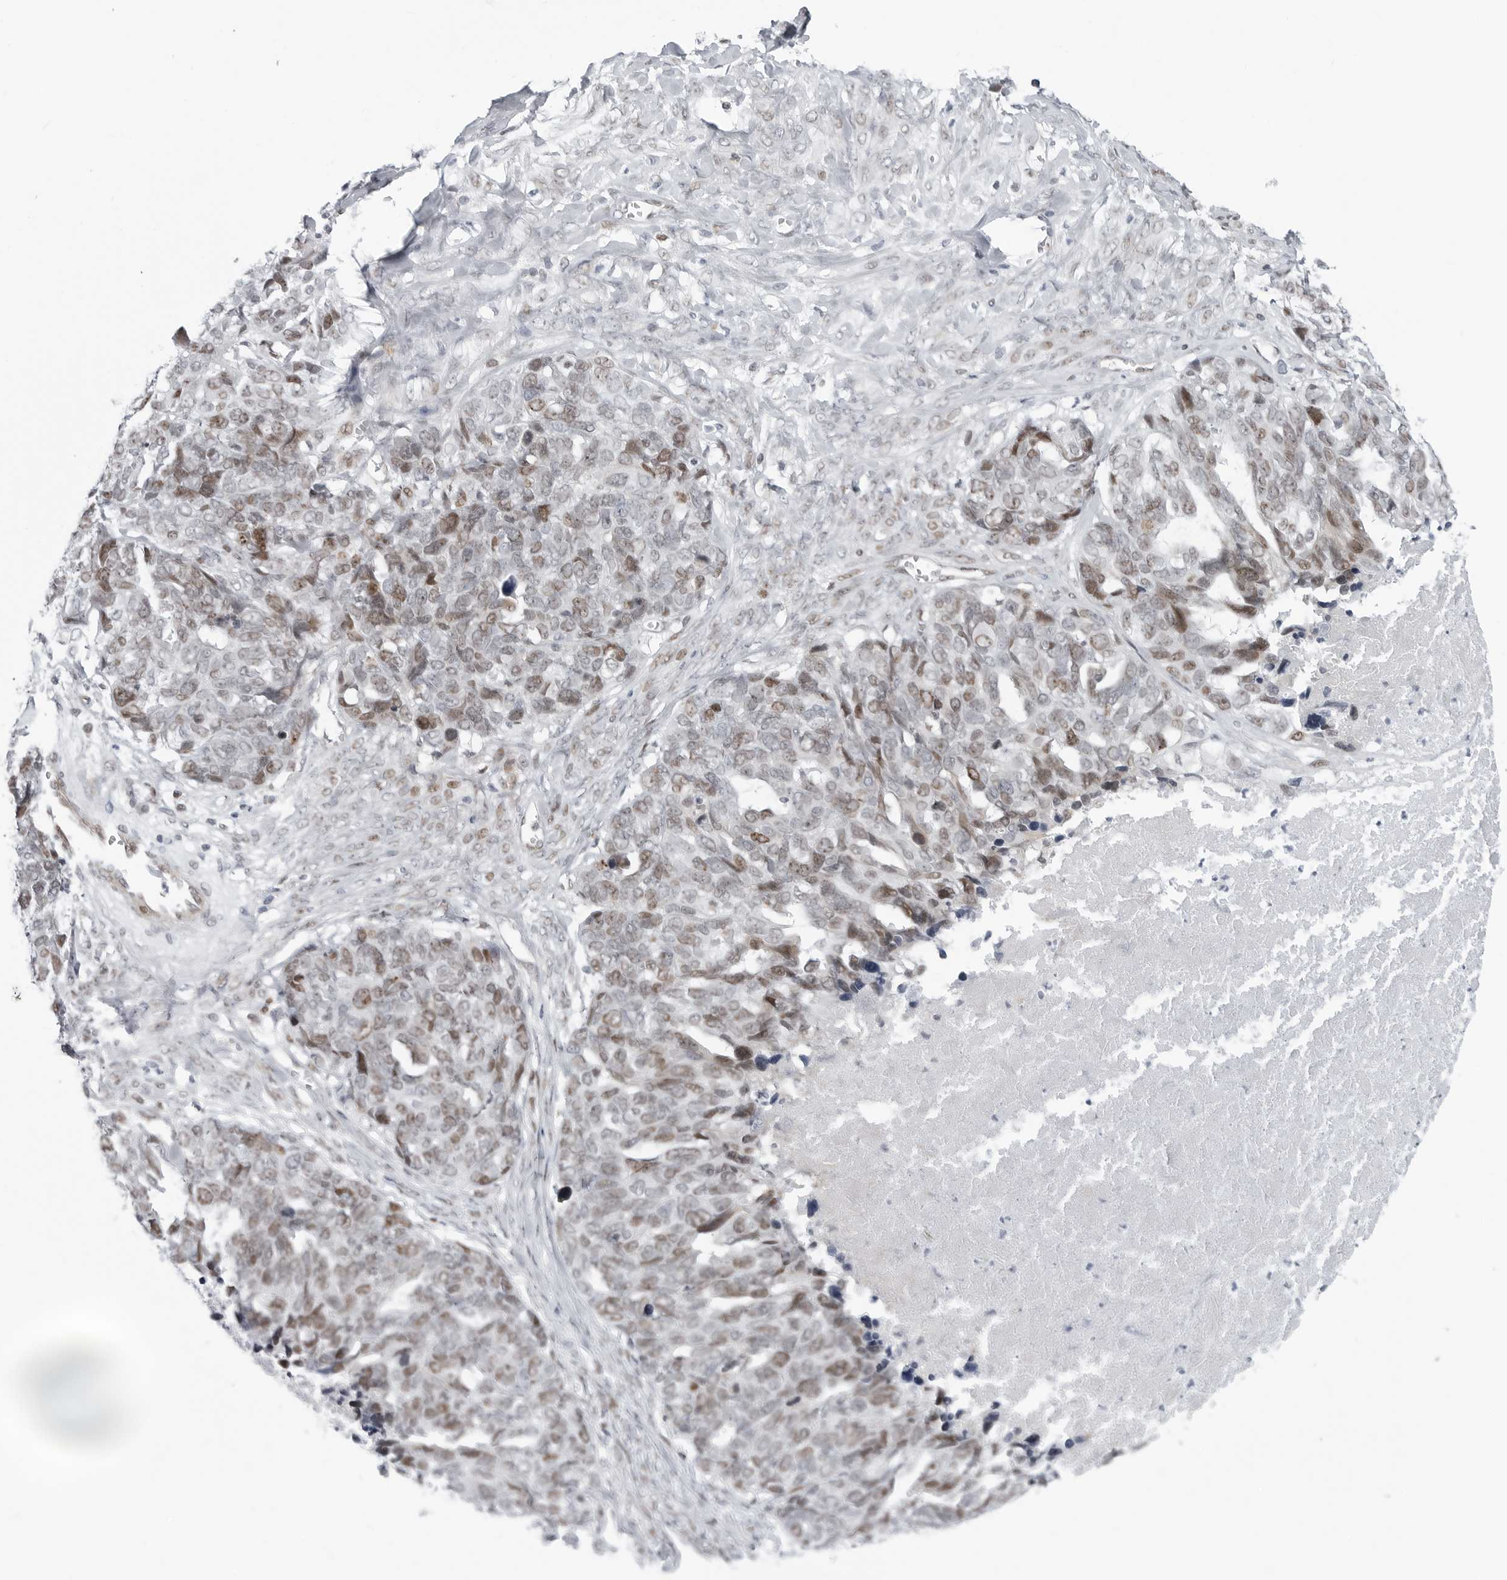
{"staining": {"intensity": "moderate", "quantity": "25%-75%", "location": "nuclear"}, "tissue": "ovarian cancer", "cell_type": "Tumor cells", "image_type": "cancer", "snomed": [{"axis": "morphology", "description": "Cystadenocarcinoma, serous, NOS"}, {"axis": "topography", "description": "Ovary"}], "caption": "This photomicrograph exhibits ovarian serous cystadenocarcinoma stained with immunohistochemistry to label a protein in brown. The nuclear of tumor cells show moderate positivity for the protein. Nuclei are counter-stained blue.", "gene": "FAM135B", "patient": {"sex": "female", "age": 79}}